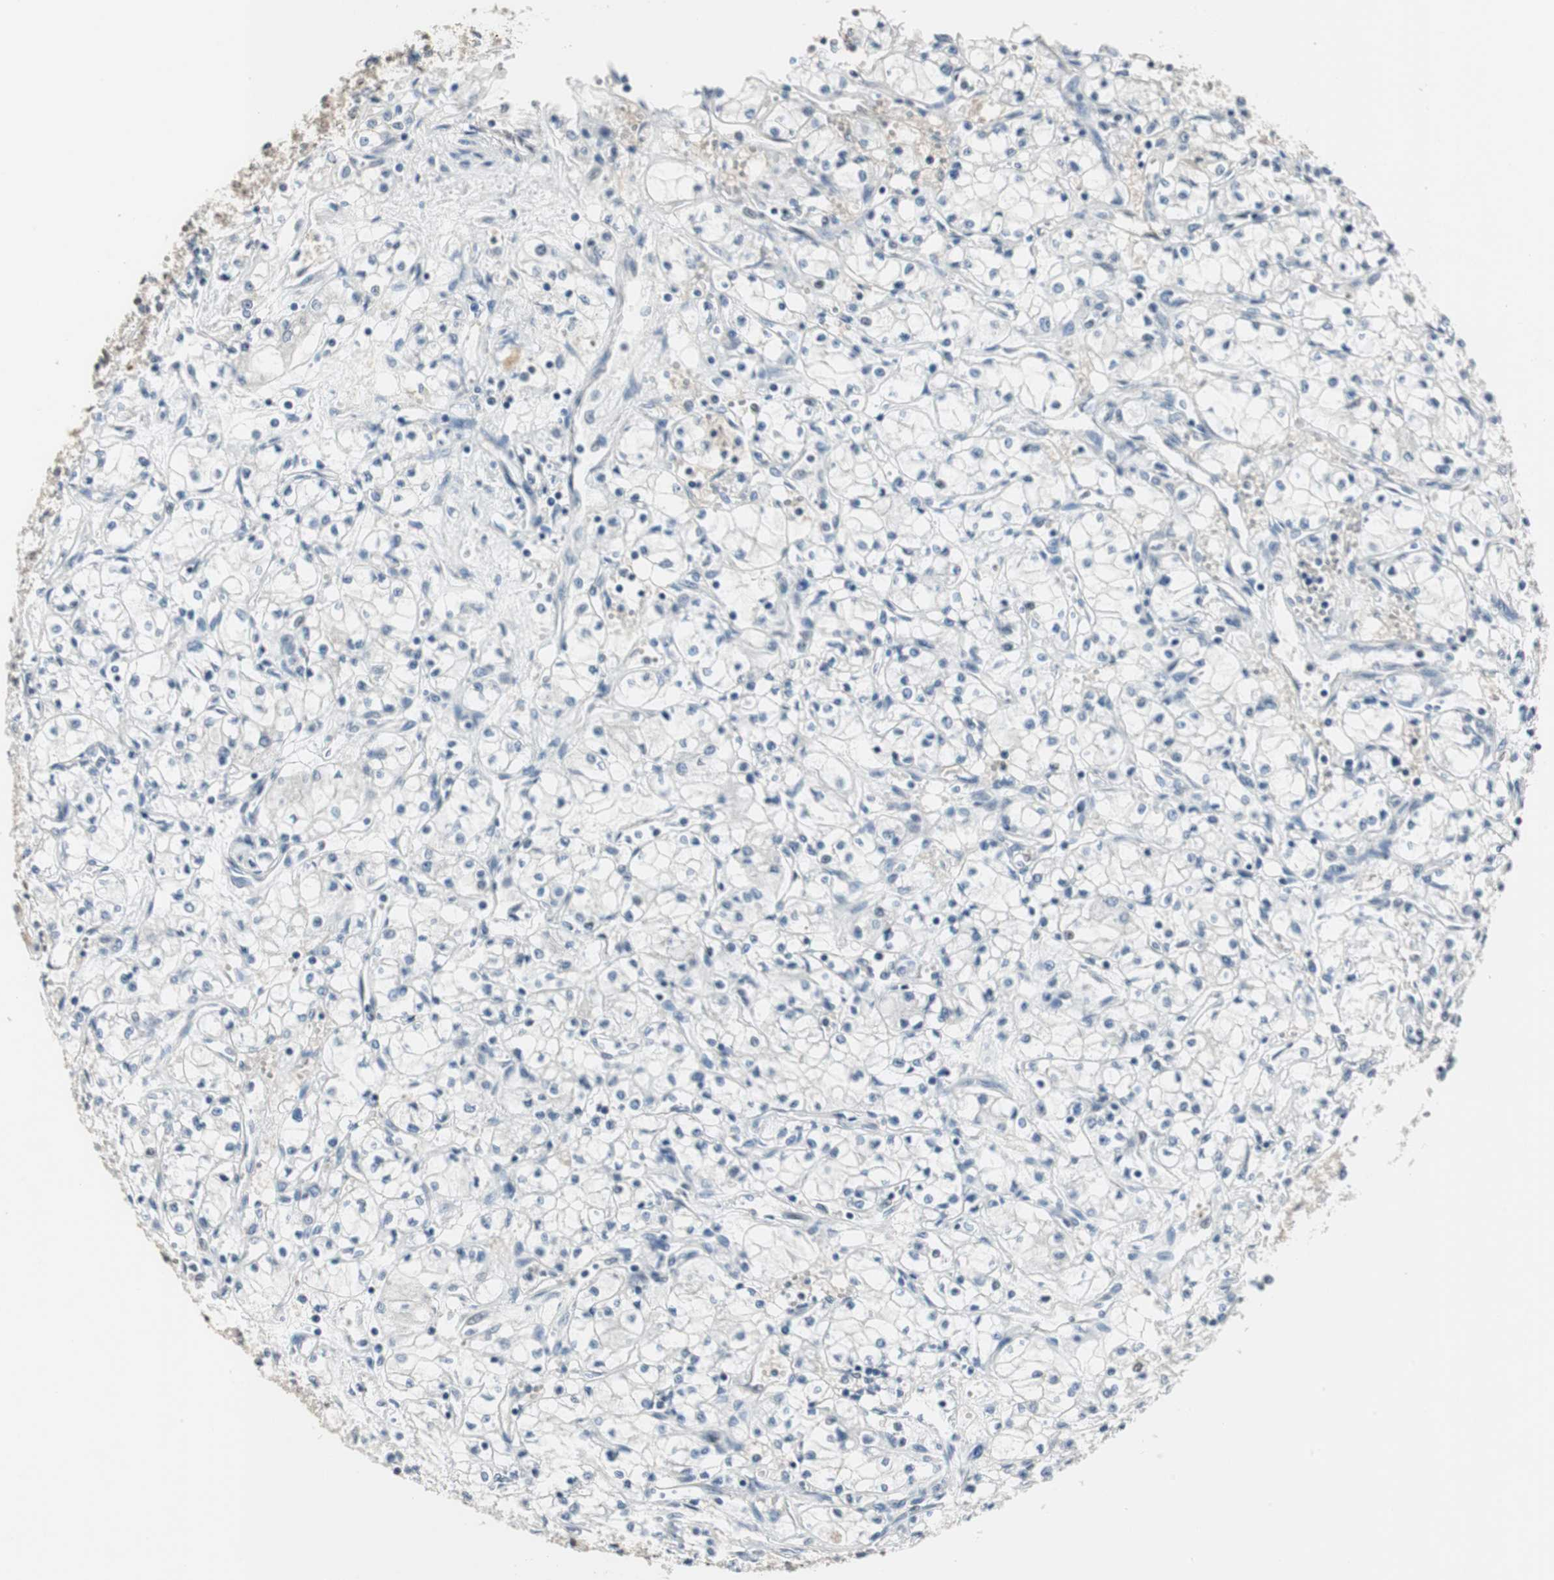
{"staining": {"intensity": "negative", "quantity": "none", "location": "none"}, "tissue": "renal cancer", "cell_type": "Tumor cells", "image_type": "cancer", "snomed": [{"axis": "morphology", "description": "Normal tissue, NOS"}, {"axis": "morphology", "description": "Adenocarcinoma, NOS"}, {"axis": "topography", "description": "Kidney"}], "caption": "Immunohistochemistry (IHC) photomicrograph of neoplastic tissue: human renal cancer (adenocarcinoma) stained with DAB (3,3'-diaminobenzidine) reveals no significant protein staining in tumor cells. (DAB (3,3'-diaminobenzidine) immunohistochemistry with hematoxylin counter stain).", "gene": "CCT5", "patient": {"sex": "male", "age": 59}}